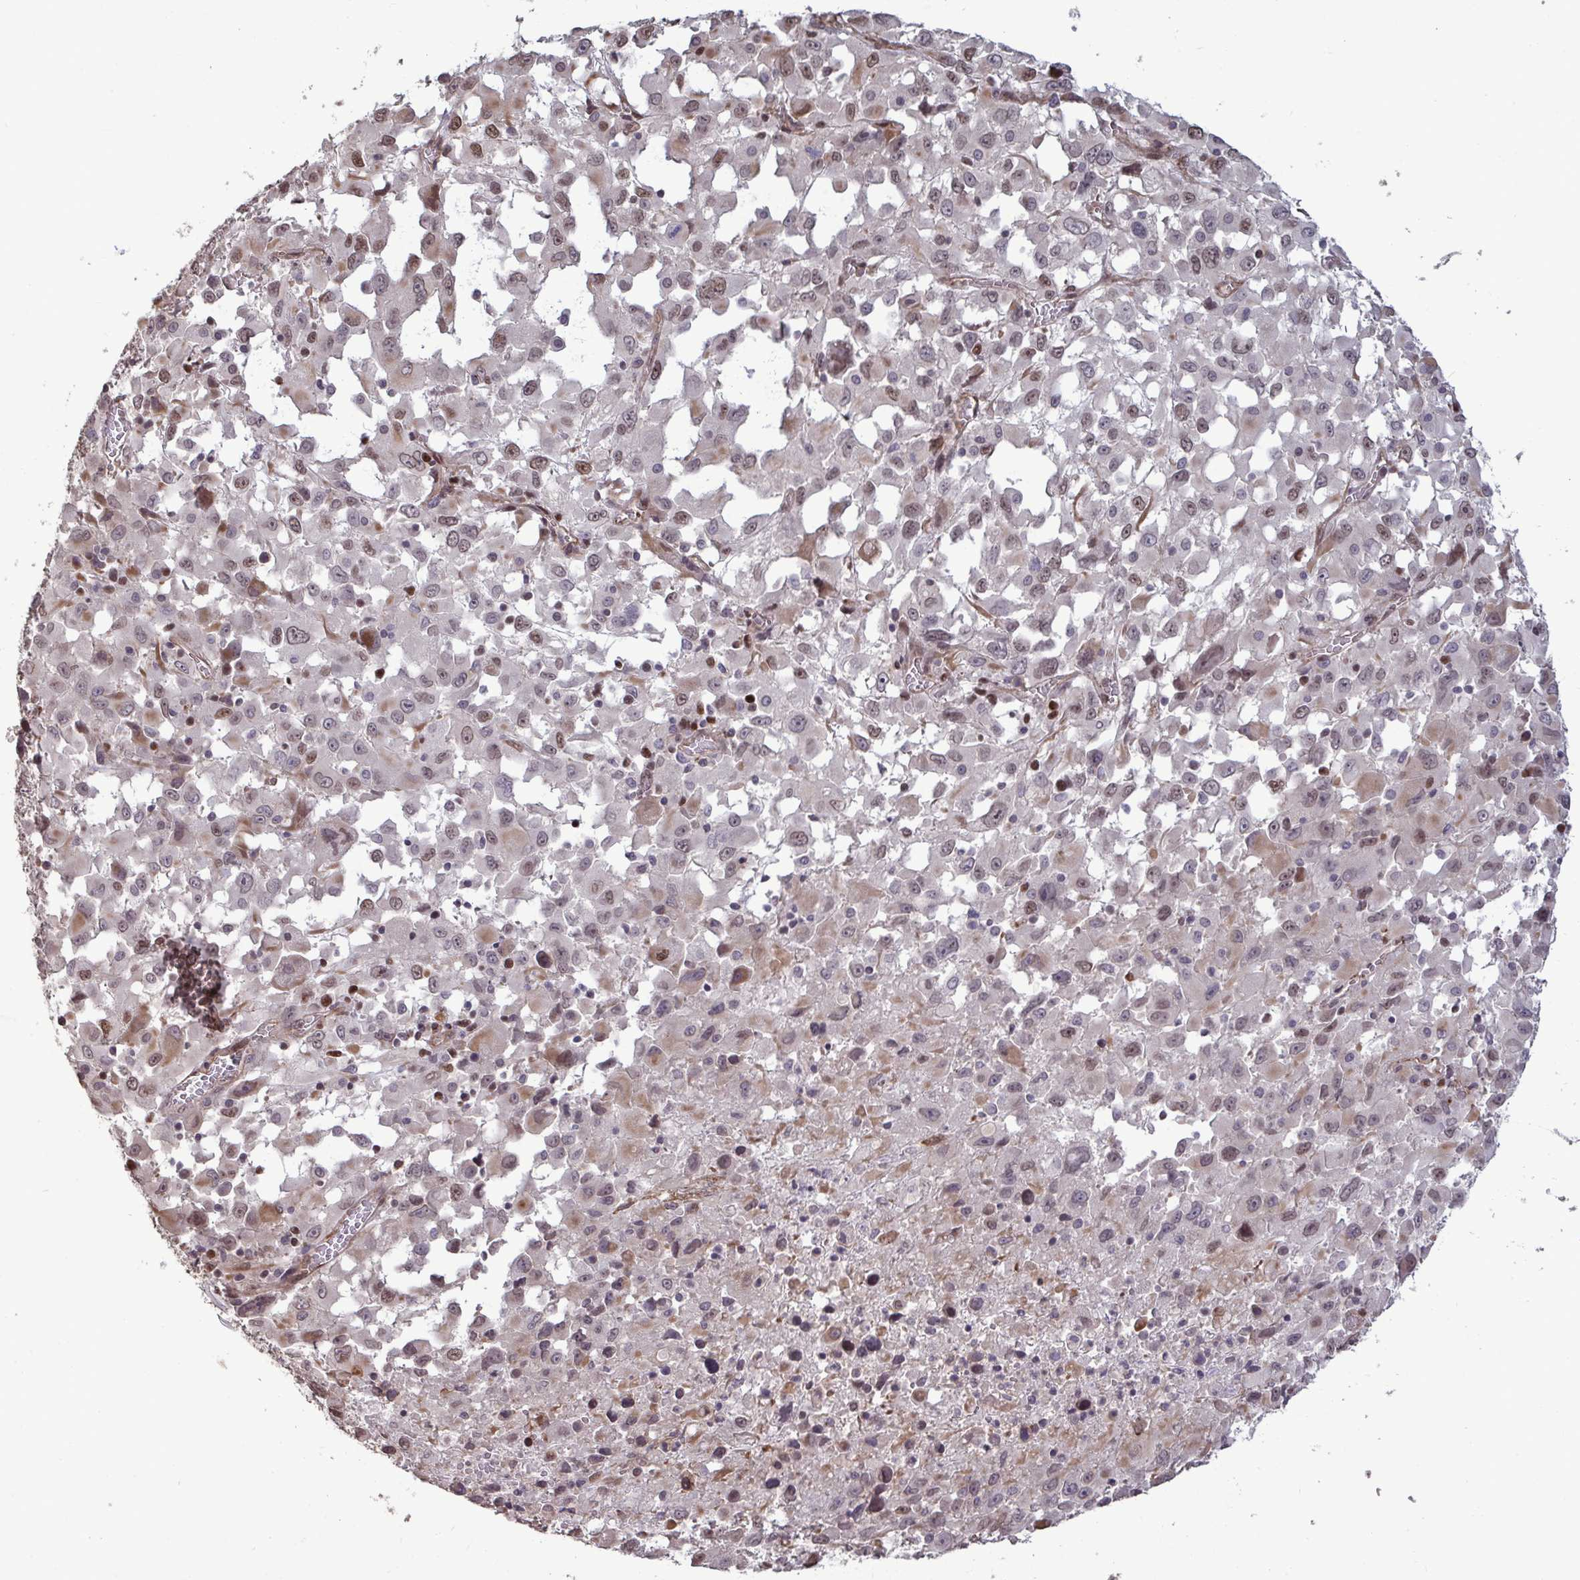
{"staining": {"intensity": "moderate", "quantity": "<25%", "location": "nuclear"}, "tissue": "melanoma", "cell_type": "Tumor cells", "image_type": "cancer", "snomed": [{"axis": "morphology", "description": "Malignant melanoma, Metastatic site"}, {"axis": "topography", "description": "Soft tissue"}], "caption": "Human malignant melanoma (metastatic site) stained with a protein marker displays moderate staining in tumor cells.", "gene": "IPO5", "patient": {"sex": "male", "age": 50}}